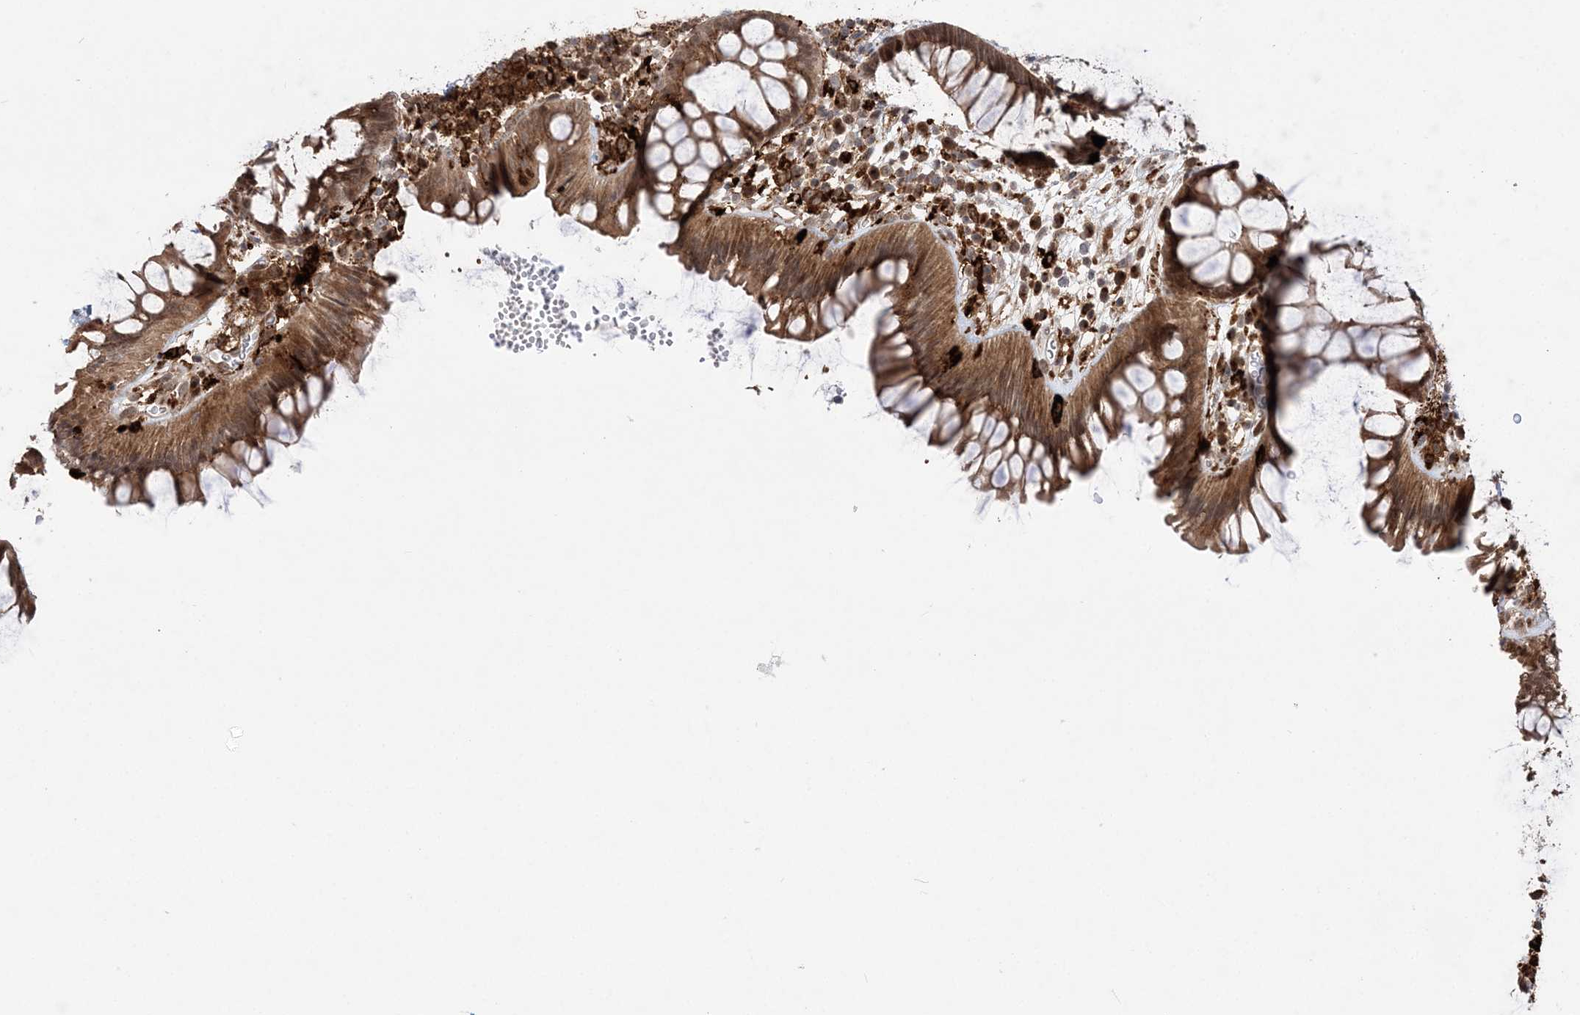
{"staining": {"intensity": "moderate", "quantity": ">75%", "location": "cytoplasmic/membranous"}, "tissue": "rectum", "cell_type": "Glandular cells", "image_type": "normal", "snomed": [{"axis": "morphology", "description": "Normal tissue, NOS"}, {"axis": "topography", "description": "Rectum"}], "caption": "Rectum stained with IHC shows moderate cytoplasmic/membranous staining in about >75% of glandular cells. The staining is performed using DAB brown chromogen to label protein expression. The nuclei are counter-stained blue using hematoxylin.", "gene": "ANAPC15", "patient": {"sex": "male", "age": 51}}